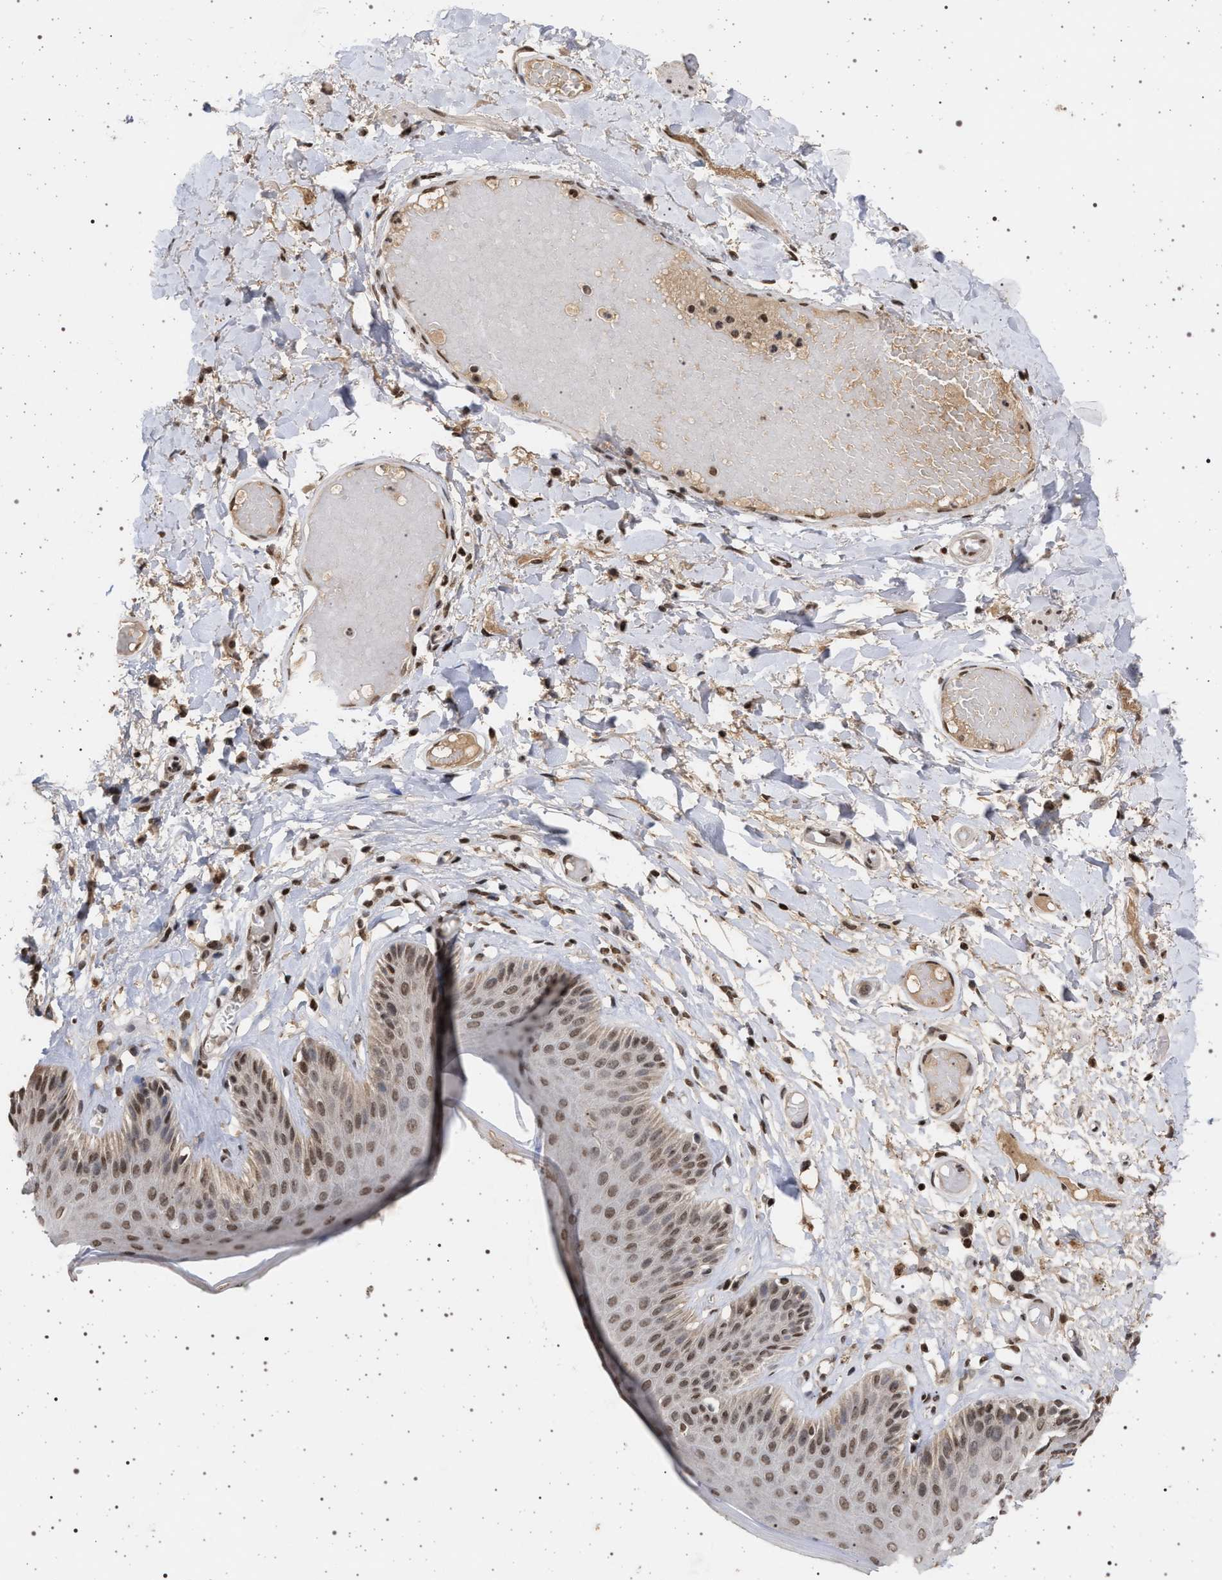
{"staining": {"intensity": "moderate", "quantity": "25%-75%", "location": "nuclear"}, "tissue": "skin", "cell_type": "Epidermal cells", "image_type": "normal", "snomed": [{"axis": "morphology", "description": "Normal tissue, NOS"}, {"axis": "topography", "description": "Vulva"}], "caption": "Immunohistochemistry (IHC) micrograph of unremarkable skin: human skin stained using immunohistochemistry (IHC) exhibits medium levels of moderate protein expression localized specifically in the nuclear of epidermal cells, appearing as a nuclear brown color.", "gene": "PHF12", "patient": {"sex": "female", "age": 73}}